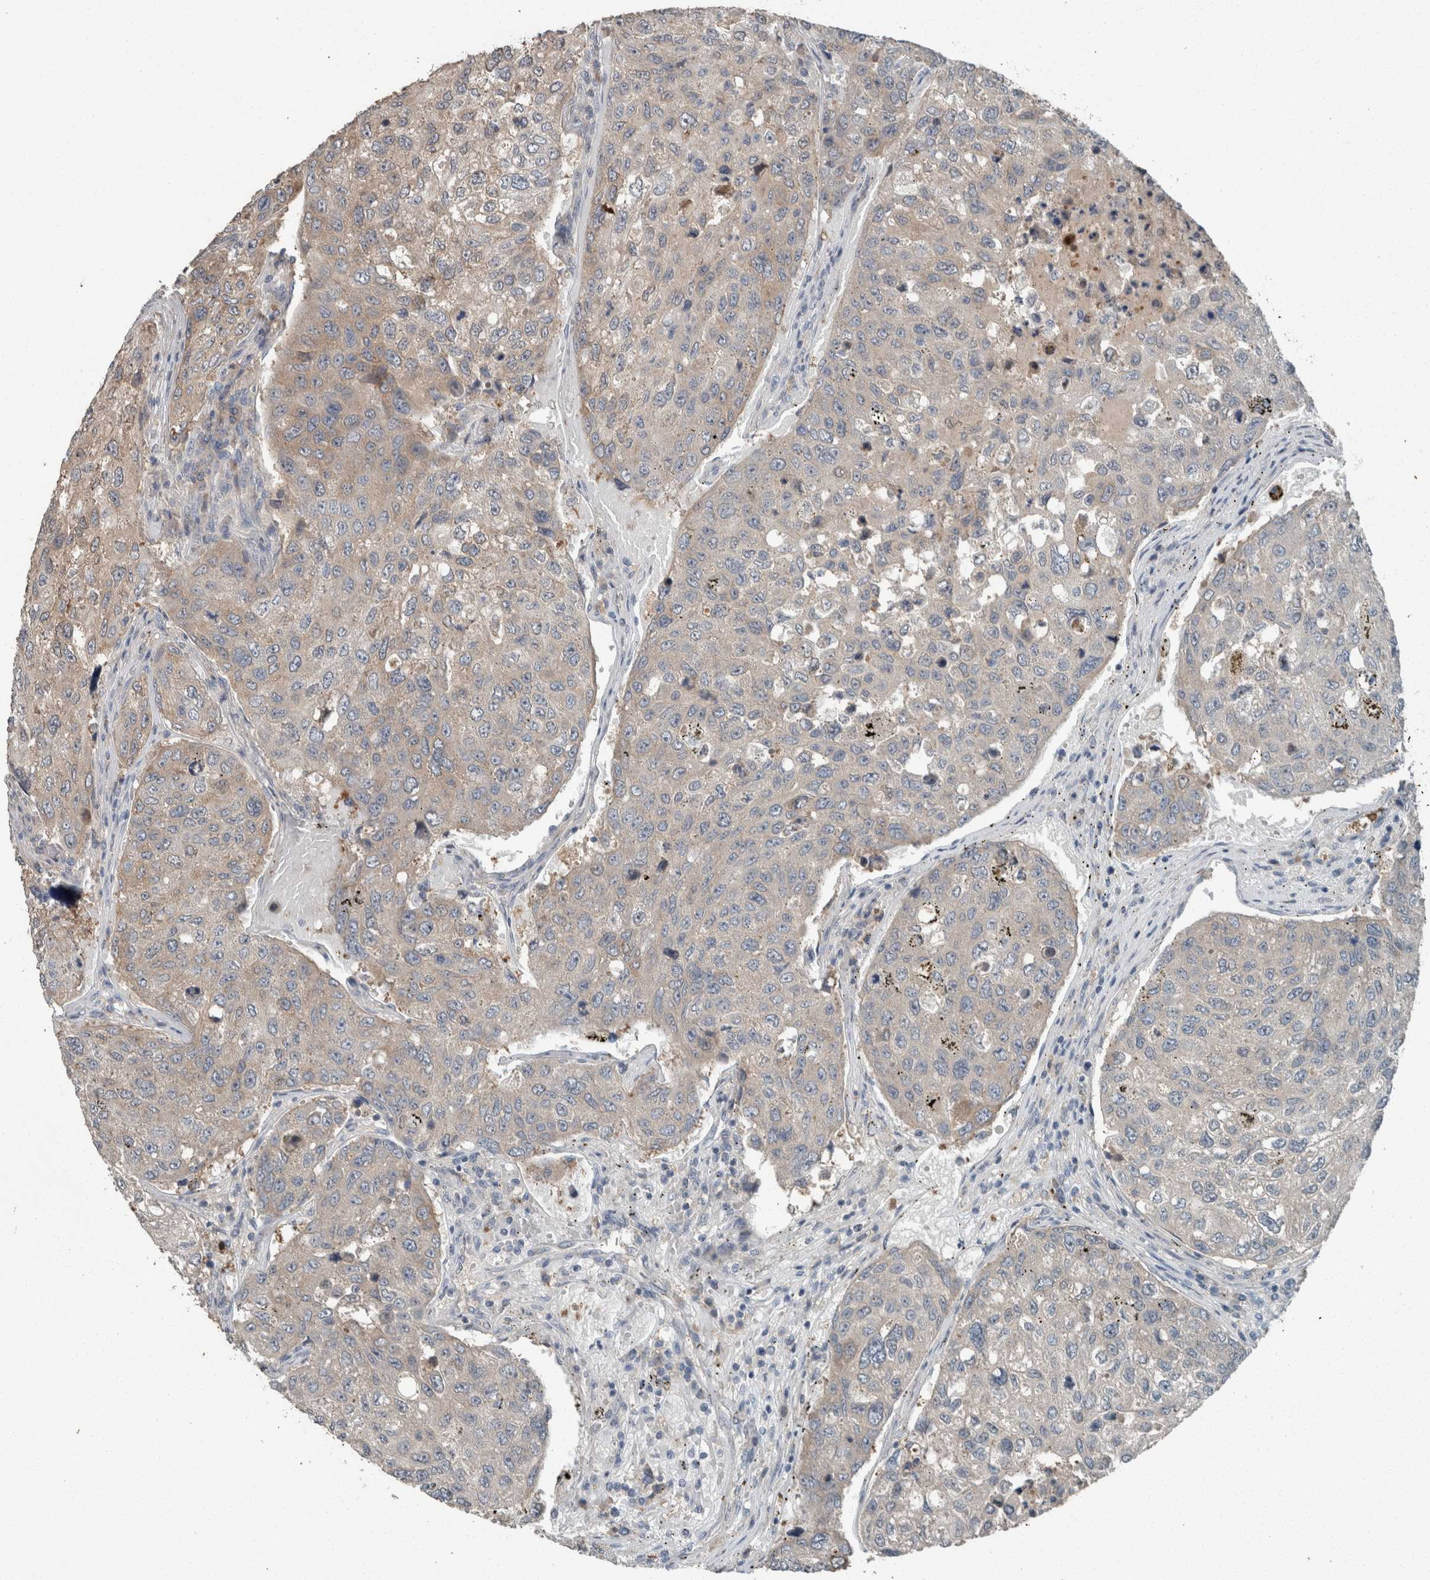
{"staining": {"intensity": "weak", "quantity": "<25%", "location": "cytoplasmic/membranous"}, "tissue": "urothelial cancer", "cell_type": "Tumor cells", "image_type": "cancer", "snomed": [{"axis": "morphology", "description": "Urothelial carcinoma, High grade"}, {"axis": "topography", "description": "Lymph node"}, {"axis": "topography", "description": "Urinary bladder"}], "caption": "DAB (3,3'-diaminobenzidine) immunohistochemical staining of high-grade urothelial carcinoma shows no significant staining in tumor cells.", "gene": "KNTC1", "patient": {"sex": "male", "age": 51}}